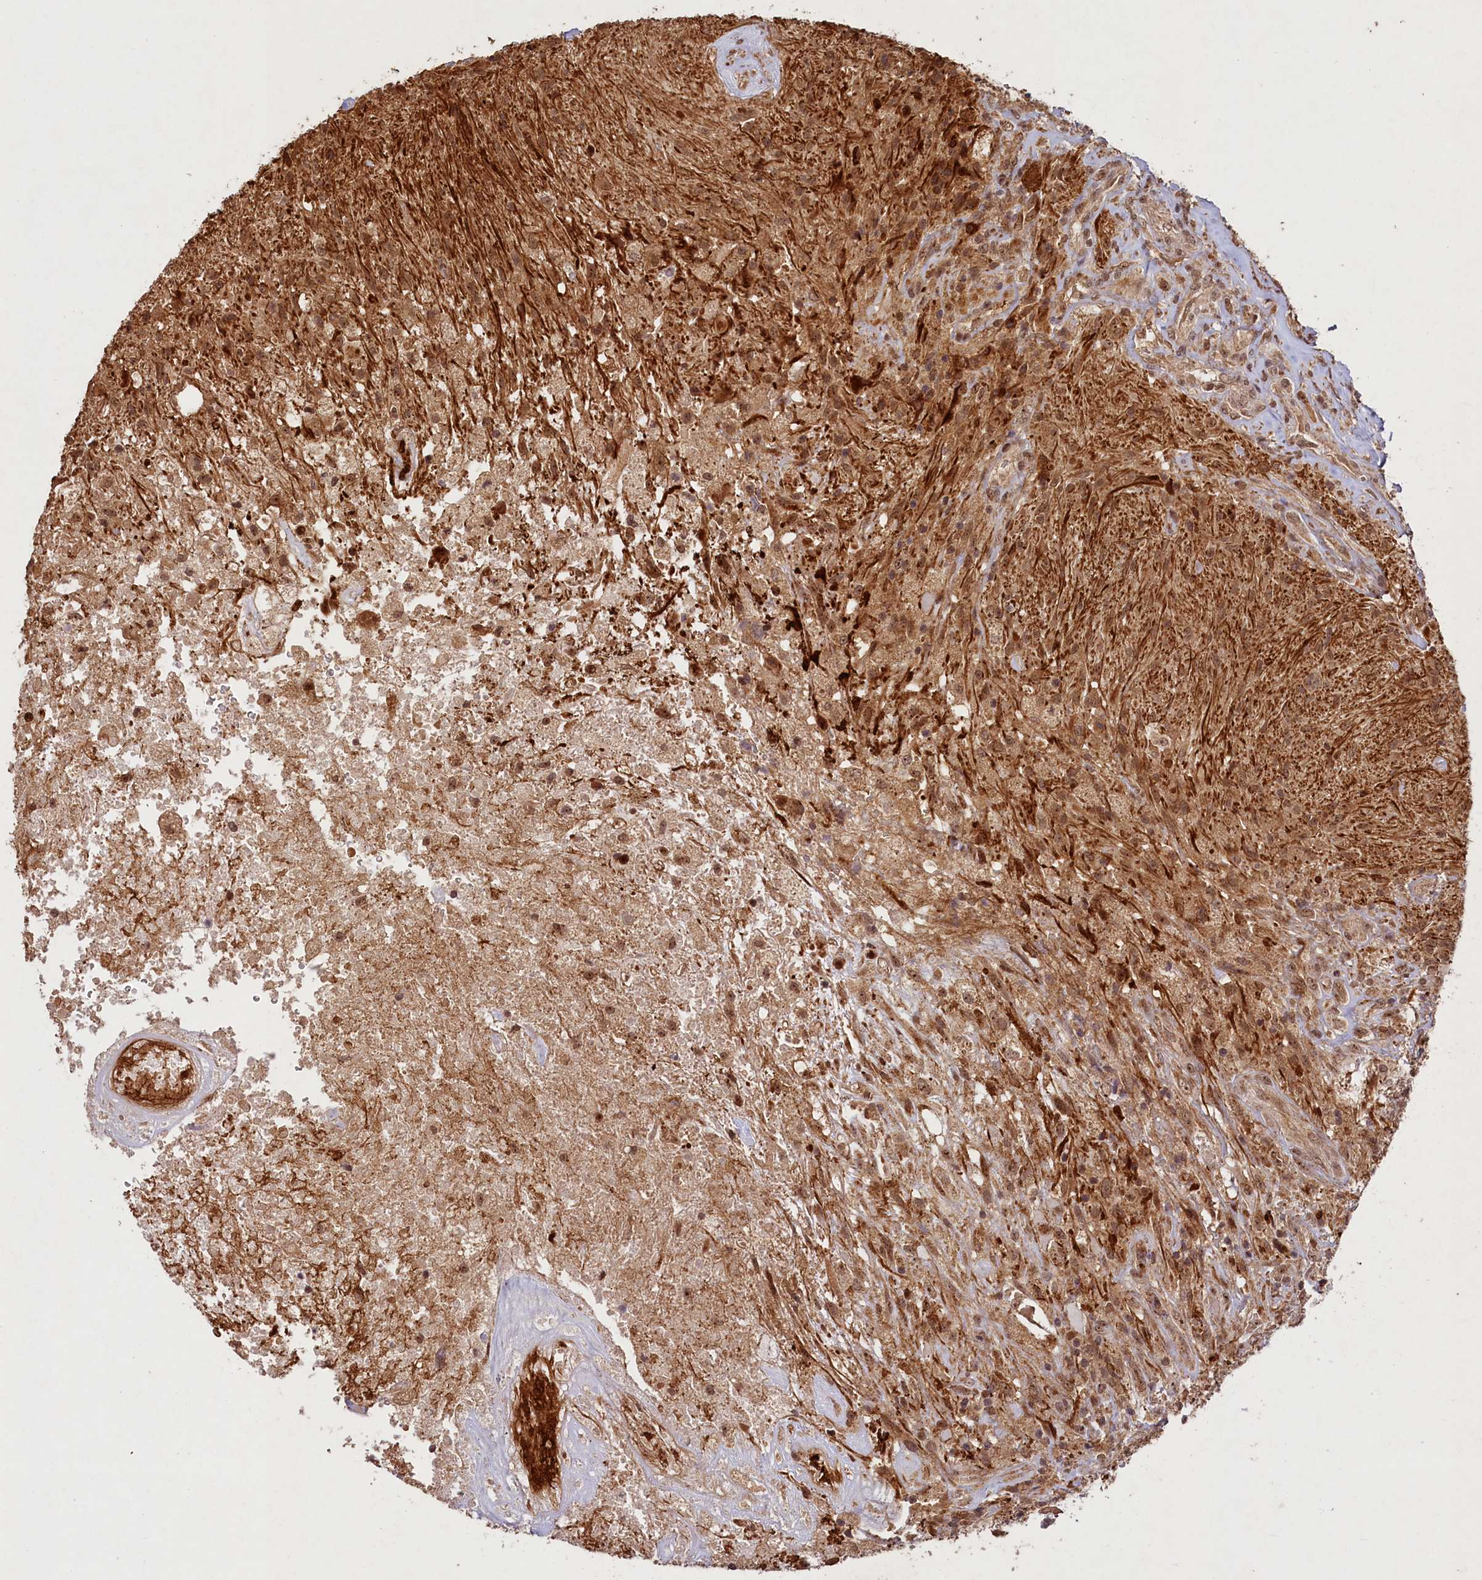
{"staining": {"intensity": "moderate", "quantity": ">75%", "location": "cytoplasmic/membranous,nuclear"}, "tissue": "glioma", "cell_type": "Tumor cells", "image_type": "cancer", "snomed": [{"axis": "morphology", "description": "Glioma, malignant, High grade"}, {"axis": "topography", "description": "Brain"}], "caption": "Immunohistochemistry (DAB (3,3'-diaminobenzidine)) staining of human glioma shows moderate cytoplasmic/membranous and nuclear protein expression in approximately >75% of tumor cells. (DAB = brown stain, brightfield microscopy at high magnification).", "gene": "SHPRH", "patient": {"sex": "male", "age": 56}}